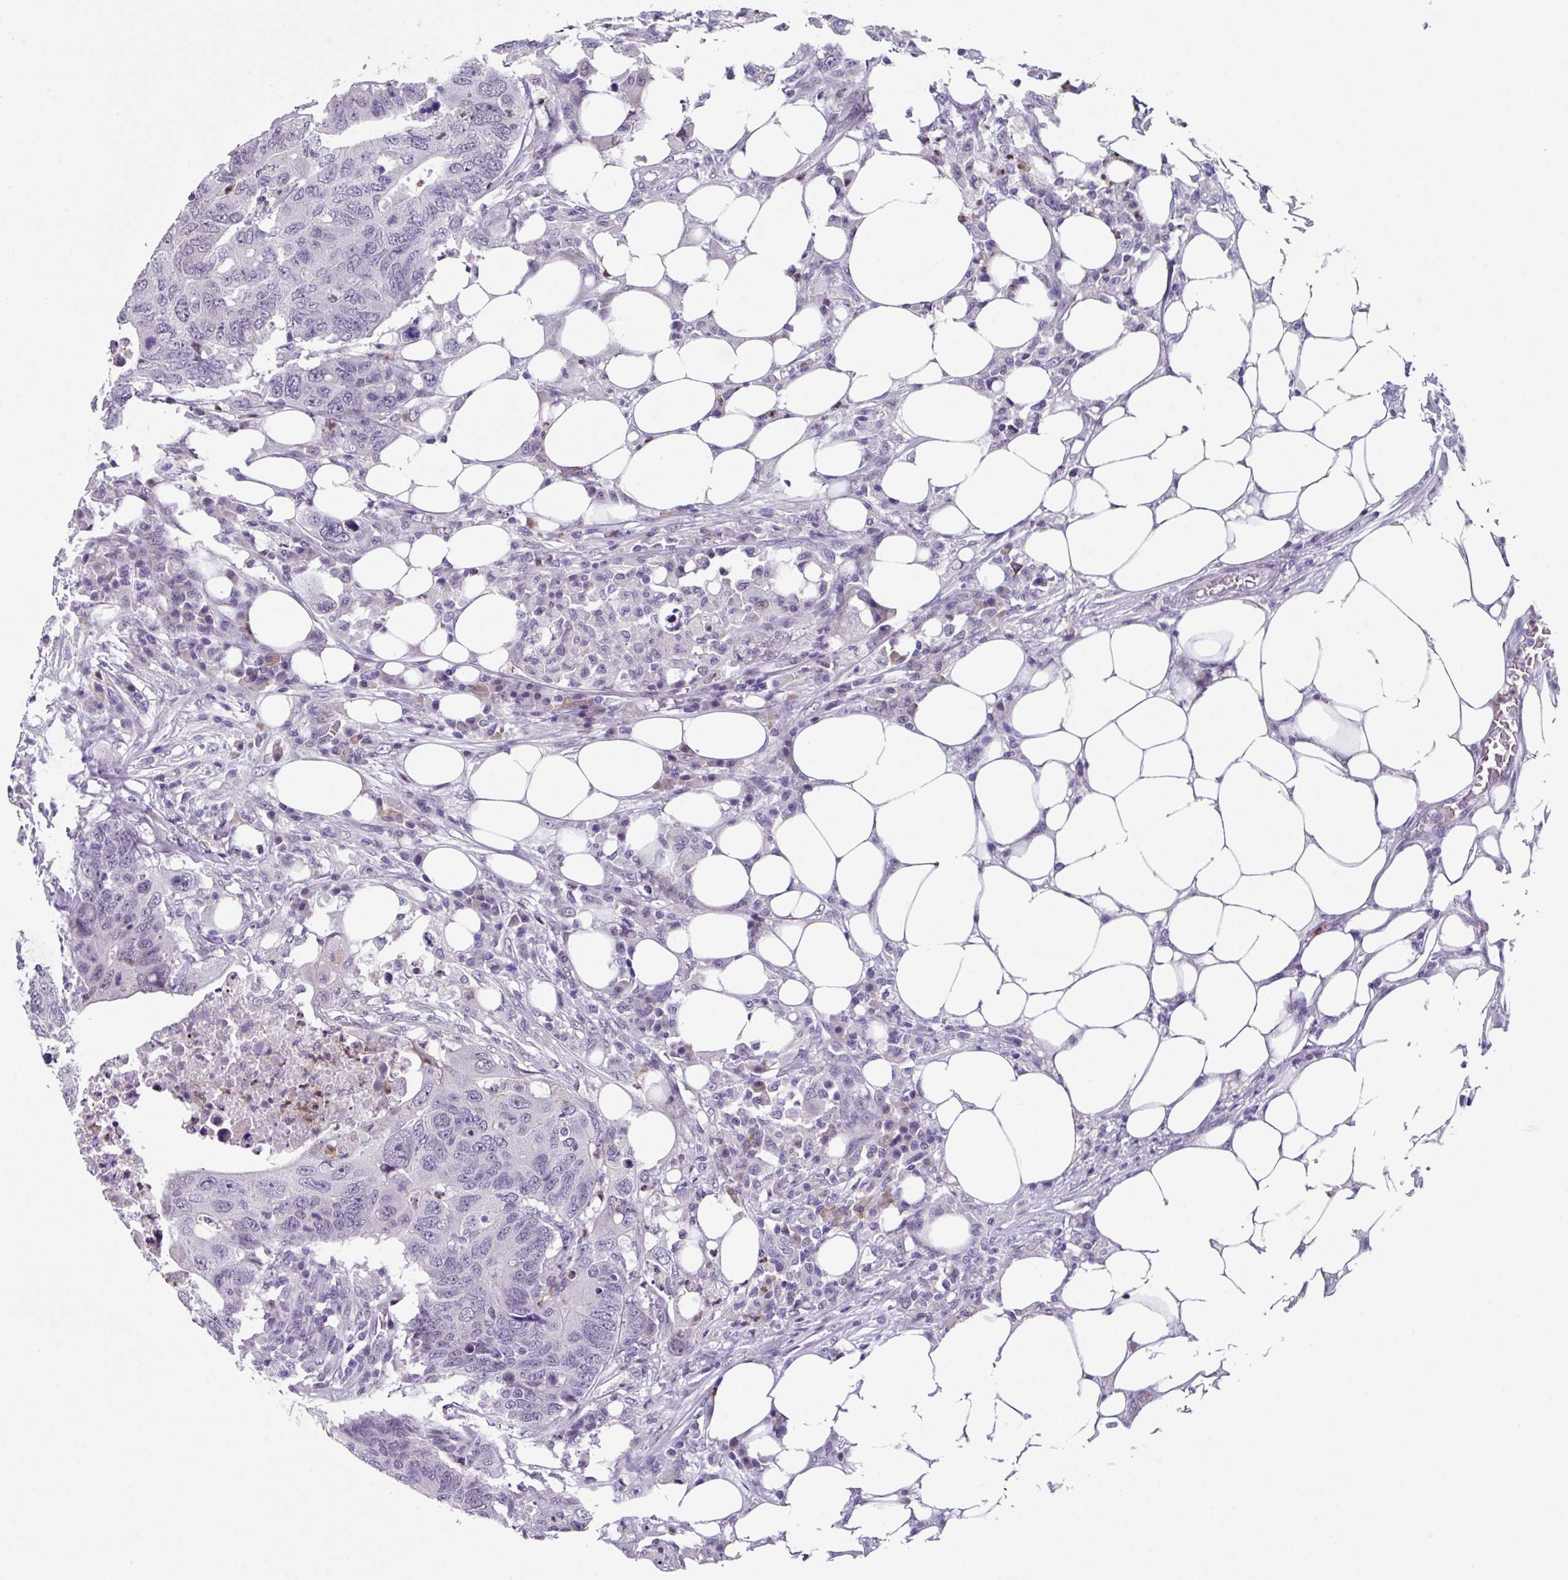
{"staining": {"intensity": "negative", "quantity": "none", "location": "none"}, "tissue": "colorectal cancer", "cell_type": "Tumor cells", "image_type": "cancer", "snomed": [{"axis": "morphology", "description": "Adenocarcinoma, NOS"}, {"axis": "topography", "description": "Colon"}], "caption": "DAB immunohistochemical staining of adenocarcinoma (colorectal) displays no significant expression in tumor cells. Nuclei are stained in blue.", "gene": "ZFP3", "patient": {"sex": "male", "age": 71}}